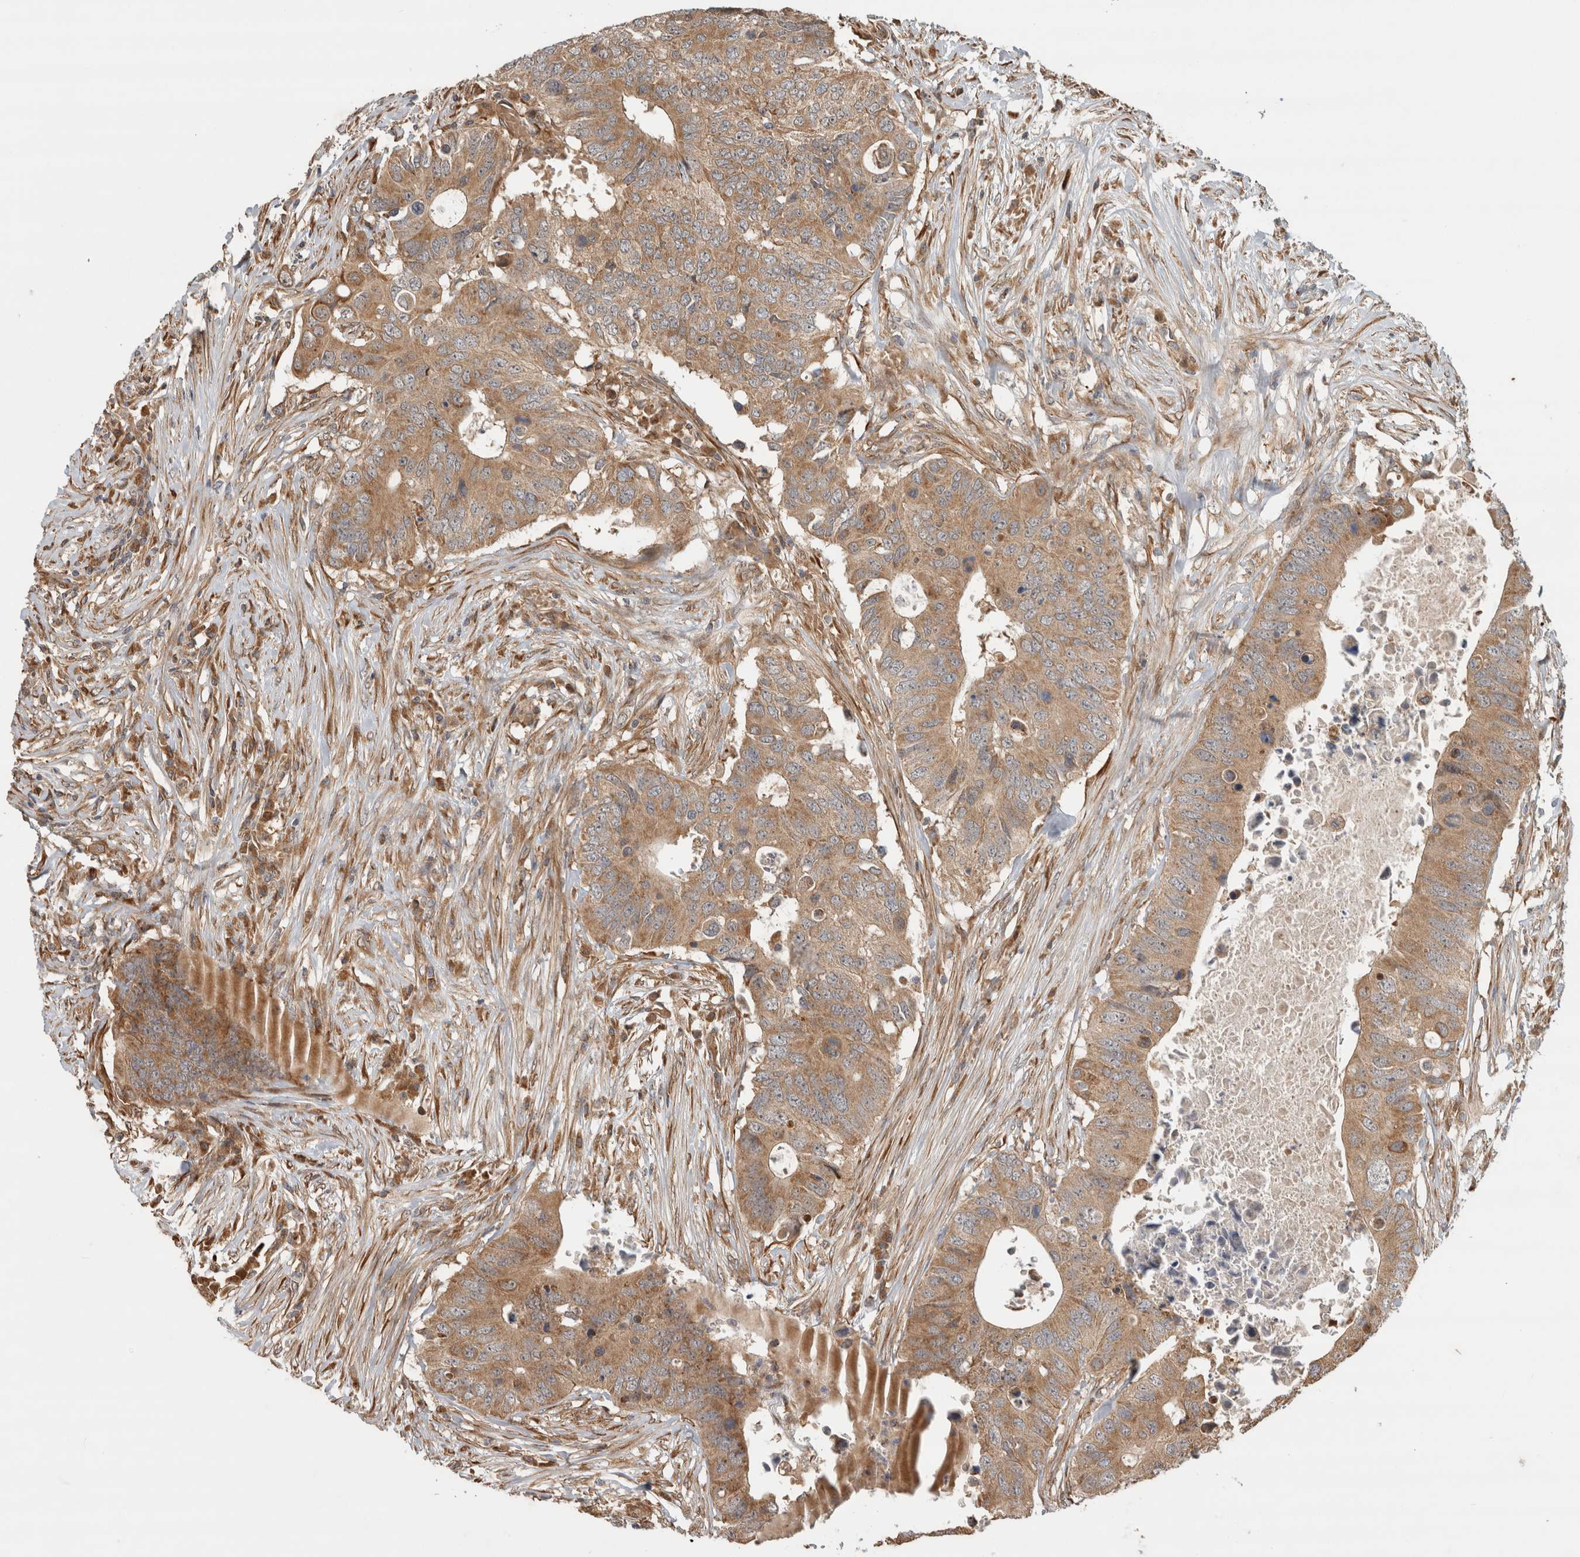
{"staining": {"intensity": "moderate", "quantity": ">75%", "location": "cytoplasmic/membranous"}, "tissue": "colorectal cancer", "cell_type": "Tumor cells", "image_type": "cancer", "snomed": [{"axis": "morphology", "description": "Adenocarcinoma, NOS"}, {"axis": "topography", "description": "Colon"}], "caption": "A brown stain highlights moderate cytoplasmic/membranous positivity of a protein in human colorectal cancer (adenocarcinoma) tumor cells.", "gene": "TUBD1", "patient": {"sex": "male", "age": 71}}